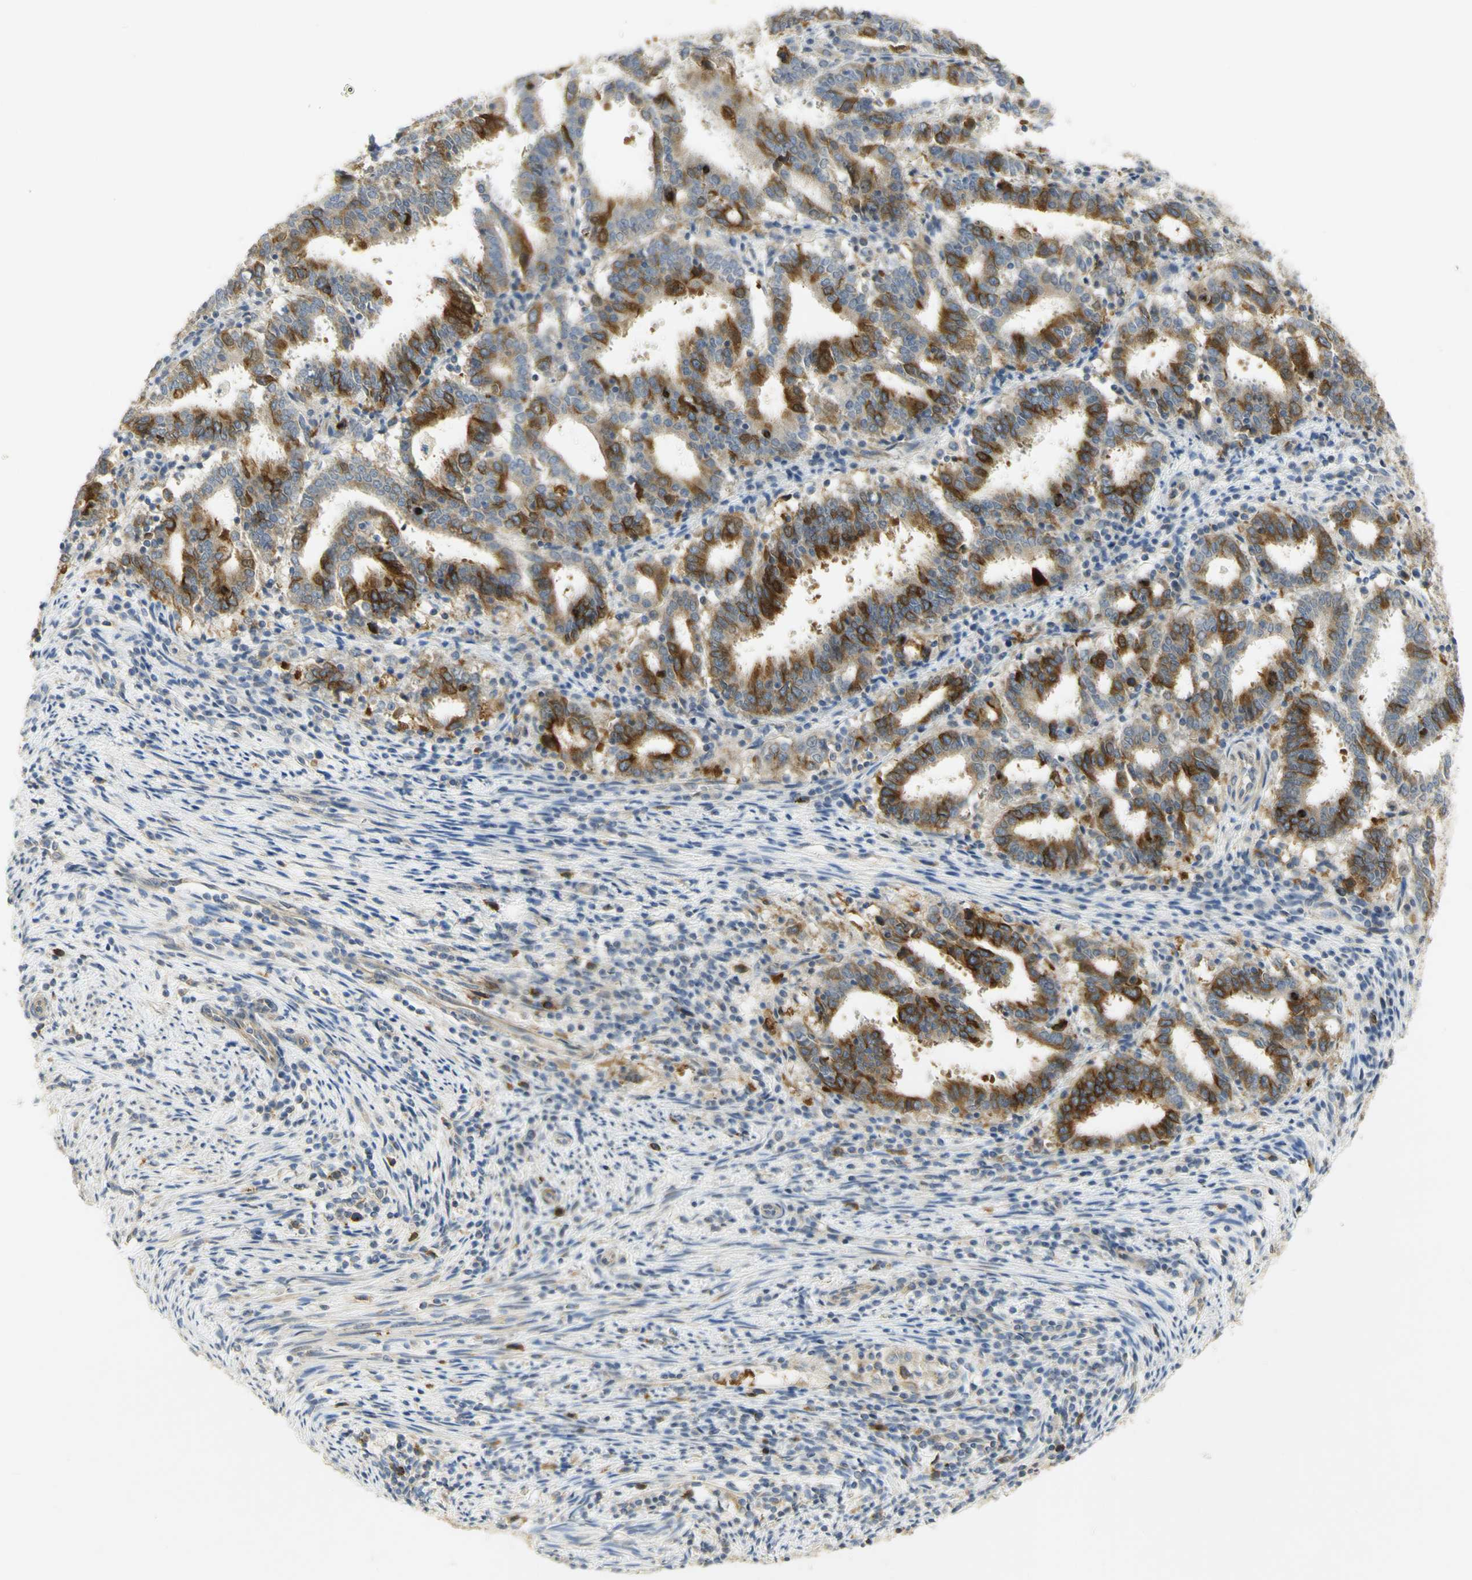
{"staining": {"intensity": "strong", "quantity": ">75%", "location": "cytoplasmic/membranous"}, "tissue": "endometrial cancer", "cell_type": "Tumor cells", "image_type": "cancer", "snomed": [{"axis": "morphology", "description": "Adenocarcinoma, NOS"}, {"axis": "topography", "description": "Uterus"}], "caption": "The image exhibits immunohistochemical staining of endometrial adenocarcinoma. There is strong cytoplasmic/membranous staining is present in approximately >75% of tumor cells.", "gene": "KIF11", "patient": {"sex": "female", "age": 83}}